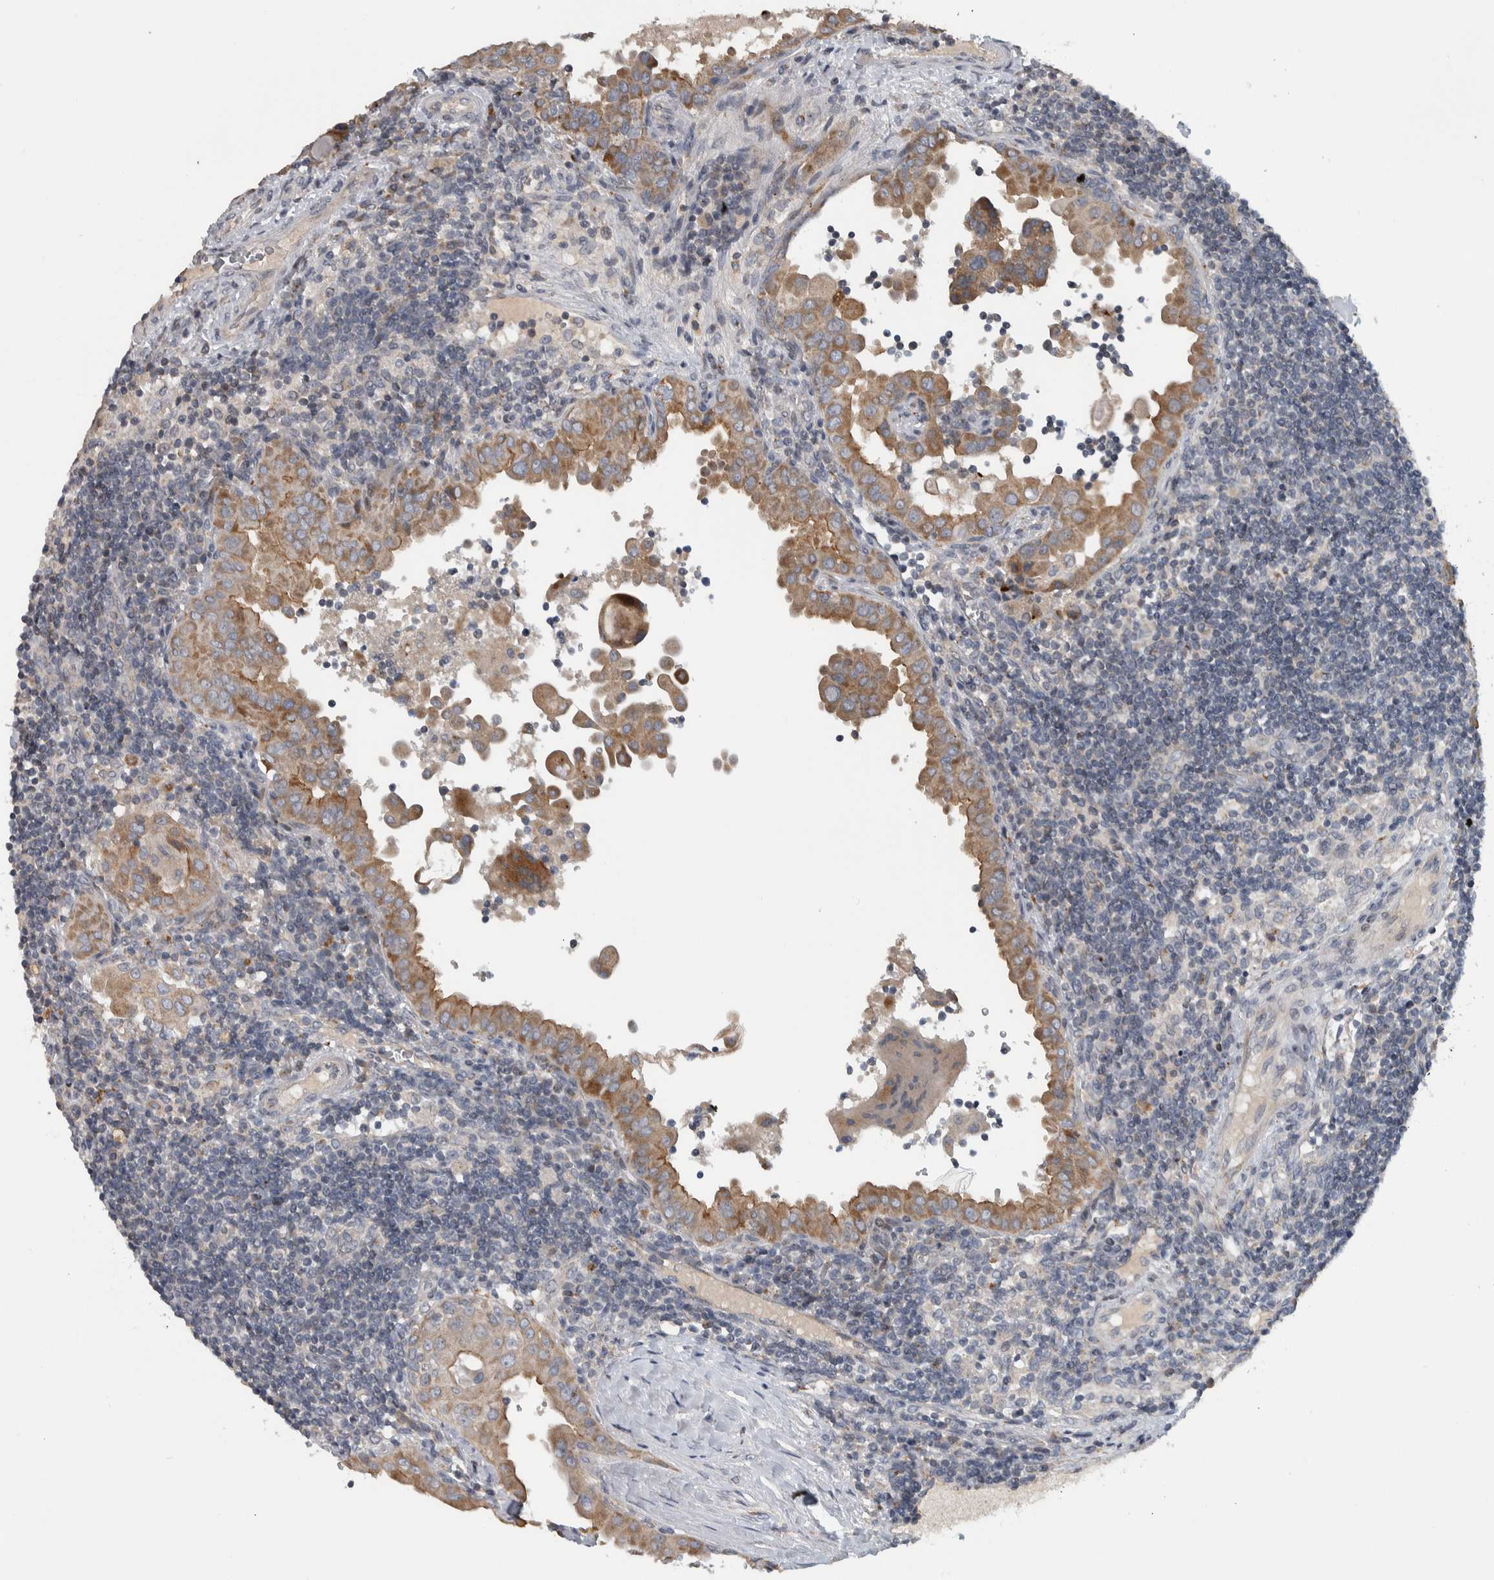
{"staining": {"intensity": "moderate", "quantity": ">75%", "location": "cytoplasmic/membranous"}, "tissue": "thyroid cancer", "cell_type": "Tumor cells", "image_type": "cancer", "snomed": [{"axis": "morphology", "description": "Papillary adenocarcinoma, NOS"}, {"axis": "topography", "description": "Thyroid gland"}], "caption": "Protein staining of thyroid cancer (papillary adenocarcinoma) tissue displays moderate cytoplasmic/membranous expression in approximately >75% of tumor cells. The staining was performed using DAB (3,3'-diaminobenzidine), with brown indicating positive protein expression. Nuclei are stained blue with hematoxylin.", "gene": "FAM83G", "patient": {"sex": "male", "age": 33}}